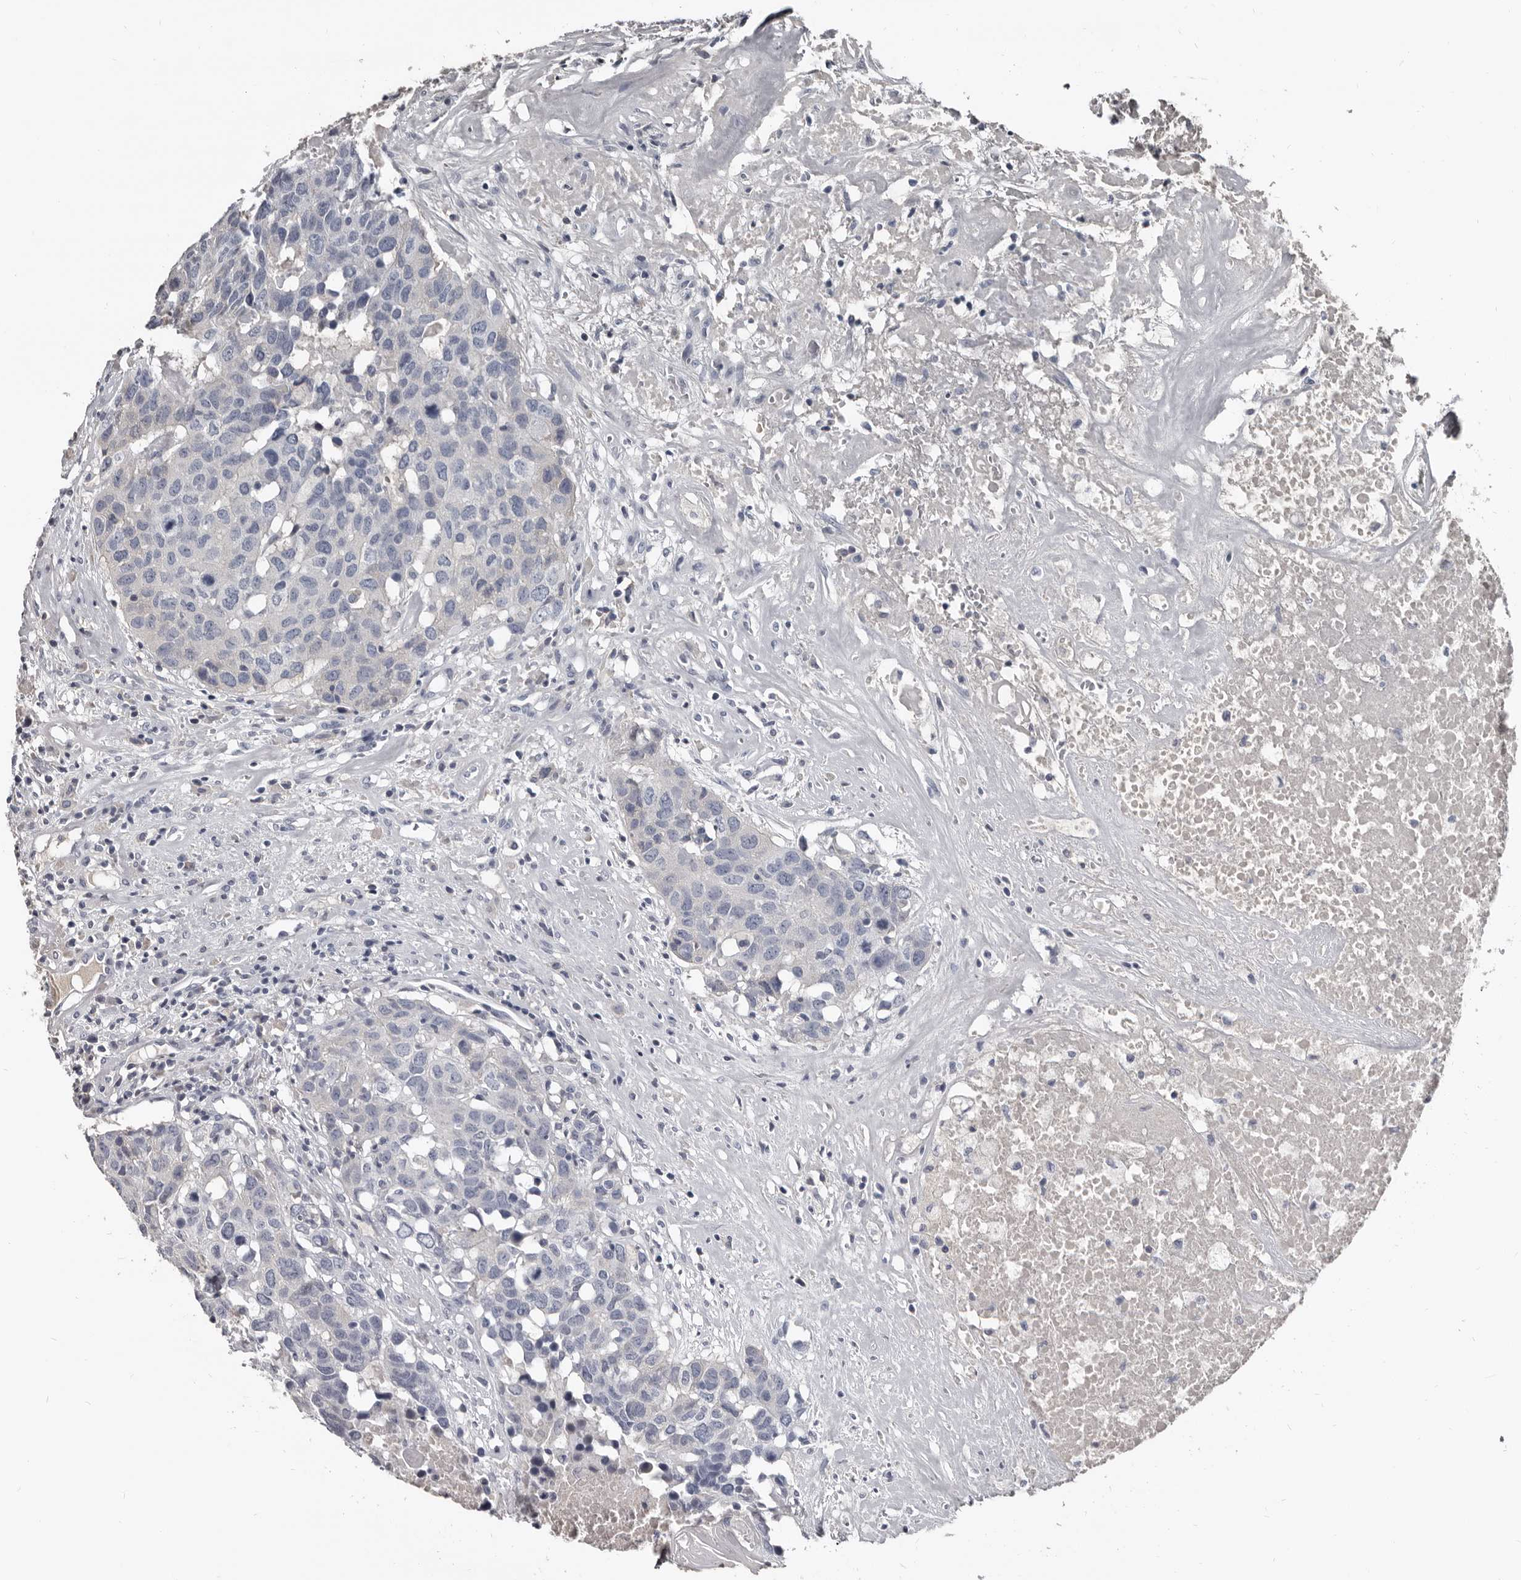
{"staining": {"intensity": "negative", "quantity": "none", "location": "none"}, "tissue": "head and neck cancer", "cell_type": "Tumor cells", "image_type": "cancer", "snomed": [{"axis": "morphology", "description": "Squamous cell carcinoma, NOS"}, {"axis": "topography", "description": "Head-Neck"}], "caption": "Tumor cells are negative for protein expression in human squamous cell carcinoma (head and neck).", "gene": "GREB1", "patient": {"sex": "male", "age": 66}}